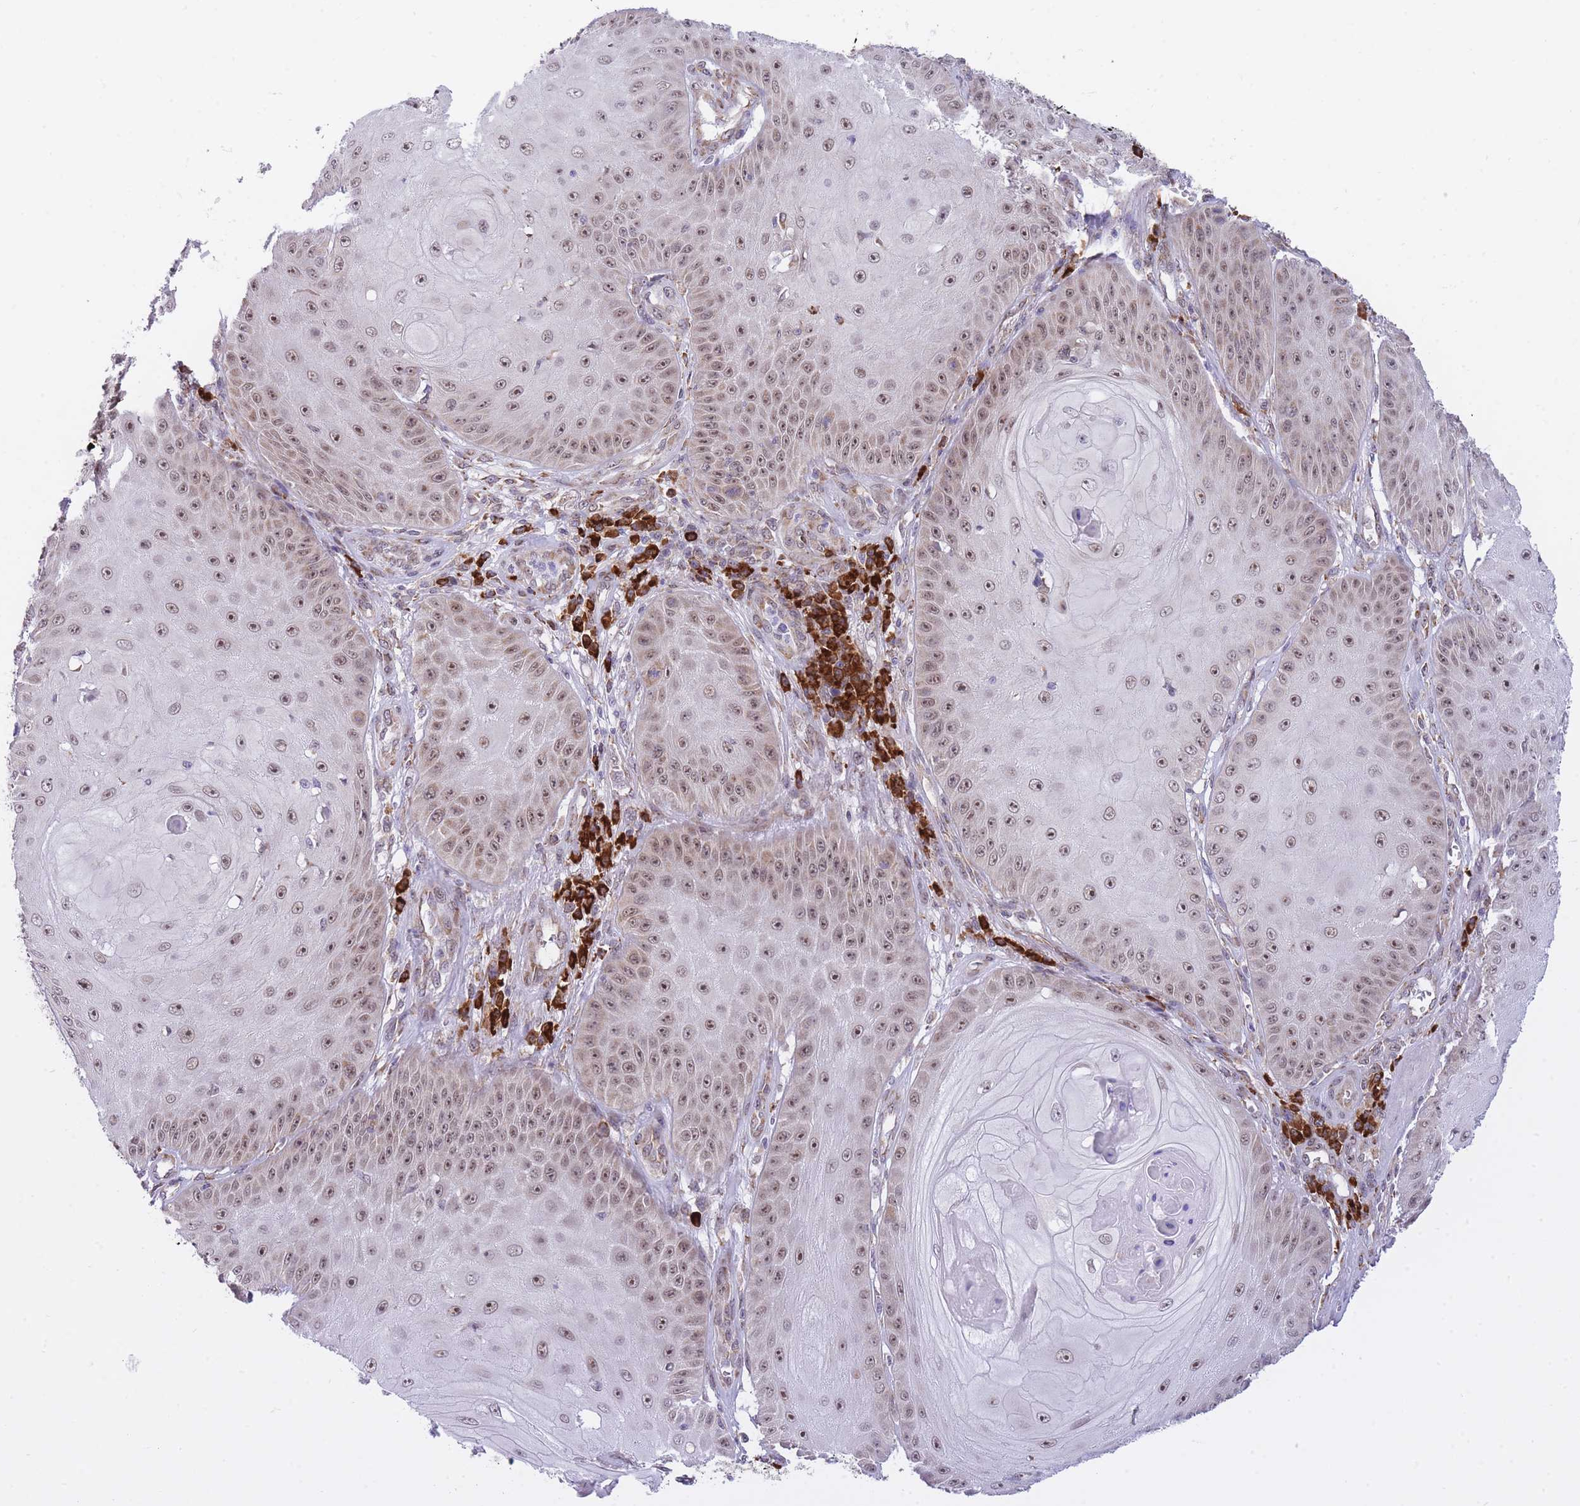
{"staining": {"intensity": "moderate", "quantity": ">75%", "location": "nuclear"}, "tissue": "skin cancer", "cell_type": "Tumor cells", "image_type": "cancer", "snomed": [{"axis": "morphology", "description": "Squamous cell carcinoma, NOS"}, {"axis": "topography", "description": "Skin"}], "caption": "Skin cancer stained for a protein exhibits moderate nuclear positivity in tumor cells. (DAB IHC with brightfield microscopy, high magnification).", "gene": "EXOSC8", "patient": {"sex": "male", "age": 70}}